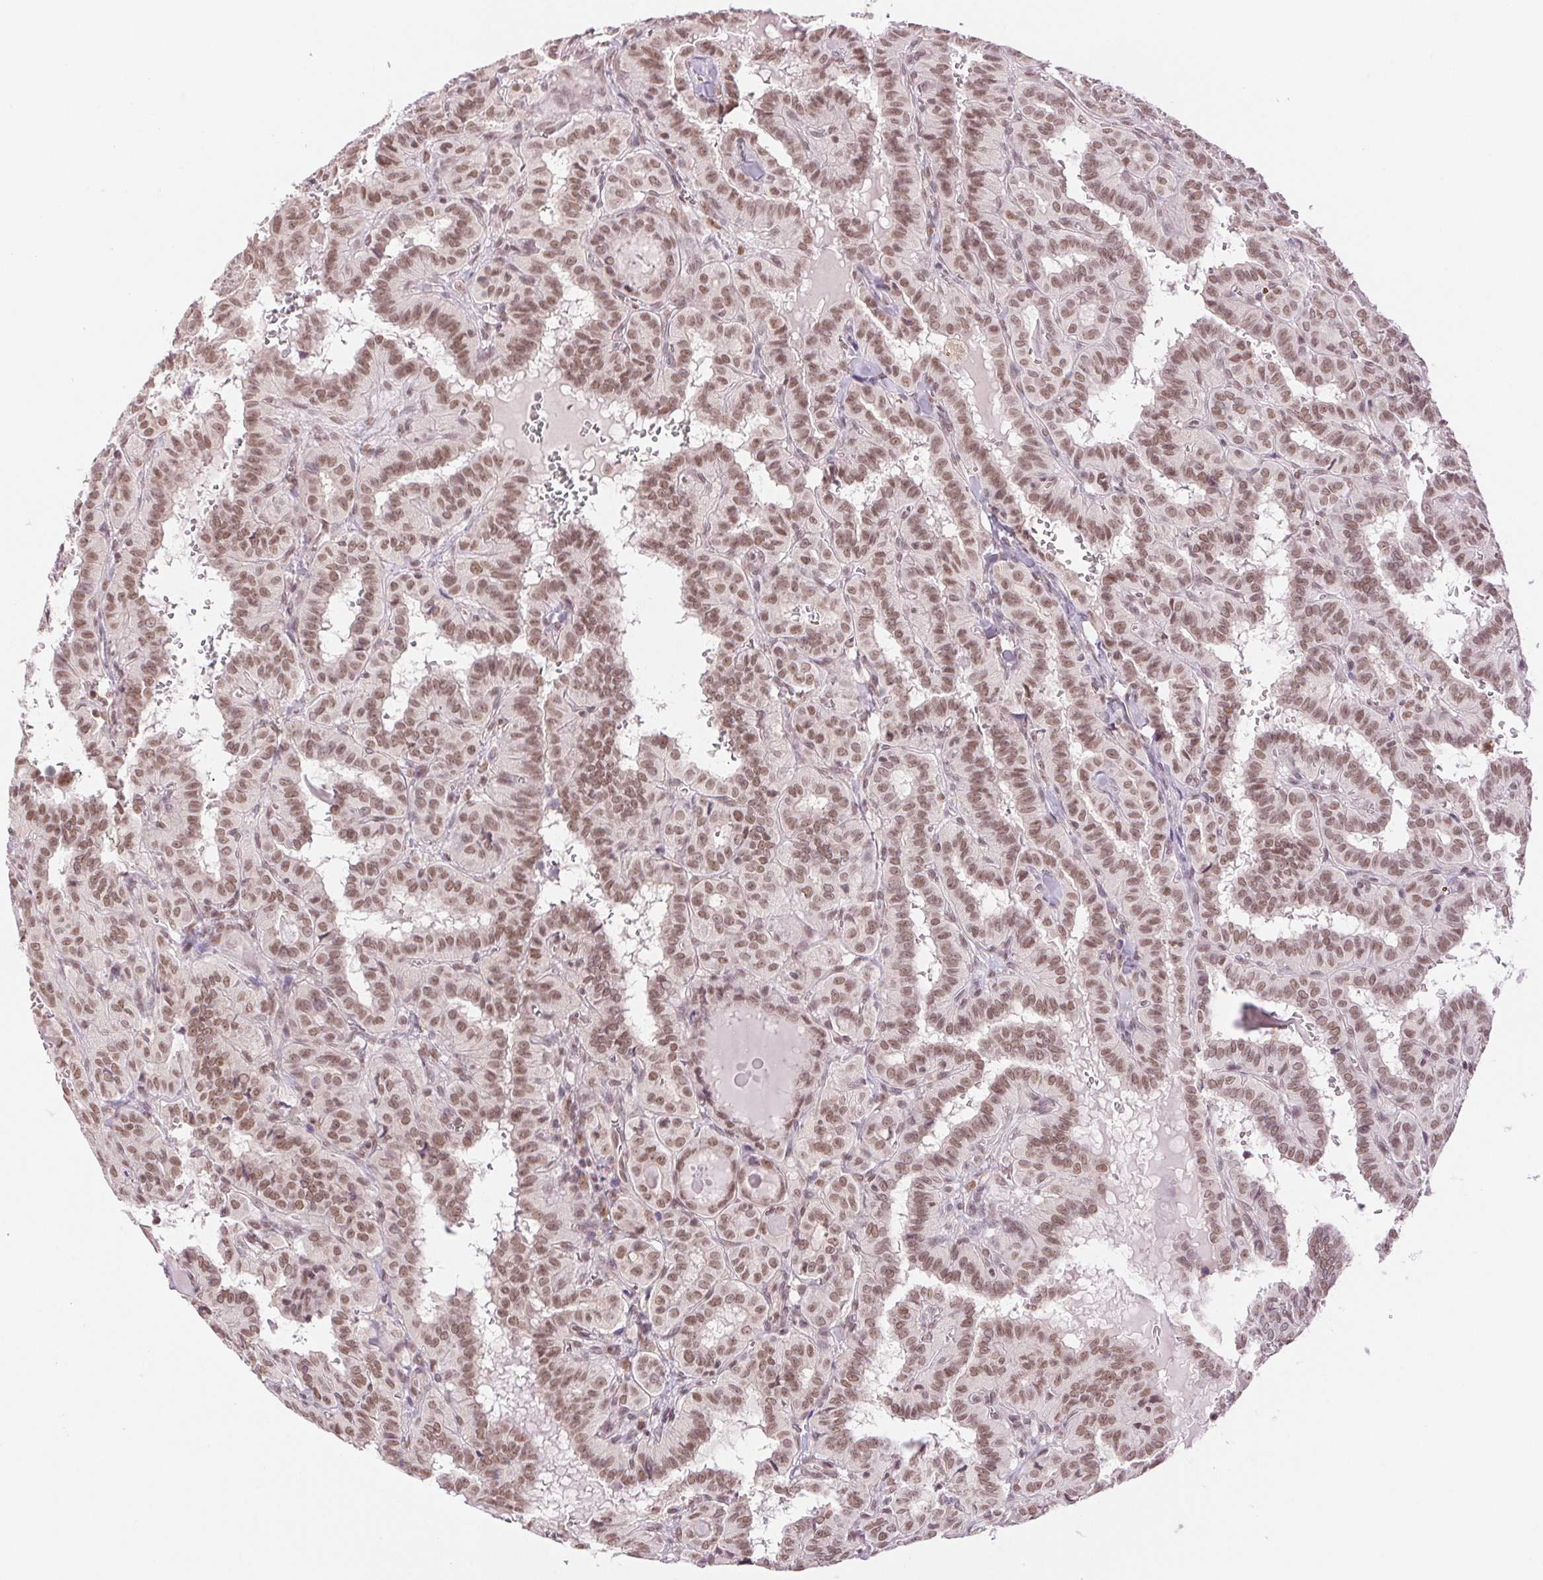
{"staining": {"intensity": "moderate", "quantity": ">75%", "location": "nuclear"}, "tissue": "thyroid cancer", "cell_type": "Tumor cells", "image_type": "cancer", "snomed": [{"axis": "morphology", "description": "Papillary adenocarcinoma, NOS"}, {"axis": "topography", "description": "Thyroid gland"}], "caption": "High-power microscopy captured an immunohistochemistry (IHC) photomicrograph of thyroid papillary adenocarcinoma, revealing moderate nuclear expression in approximately >75% of tumor cells.", "gene": "RPRD1B", "patient": {"sex": "female", "age": 21}}